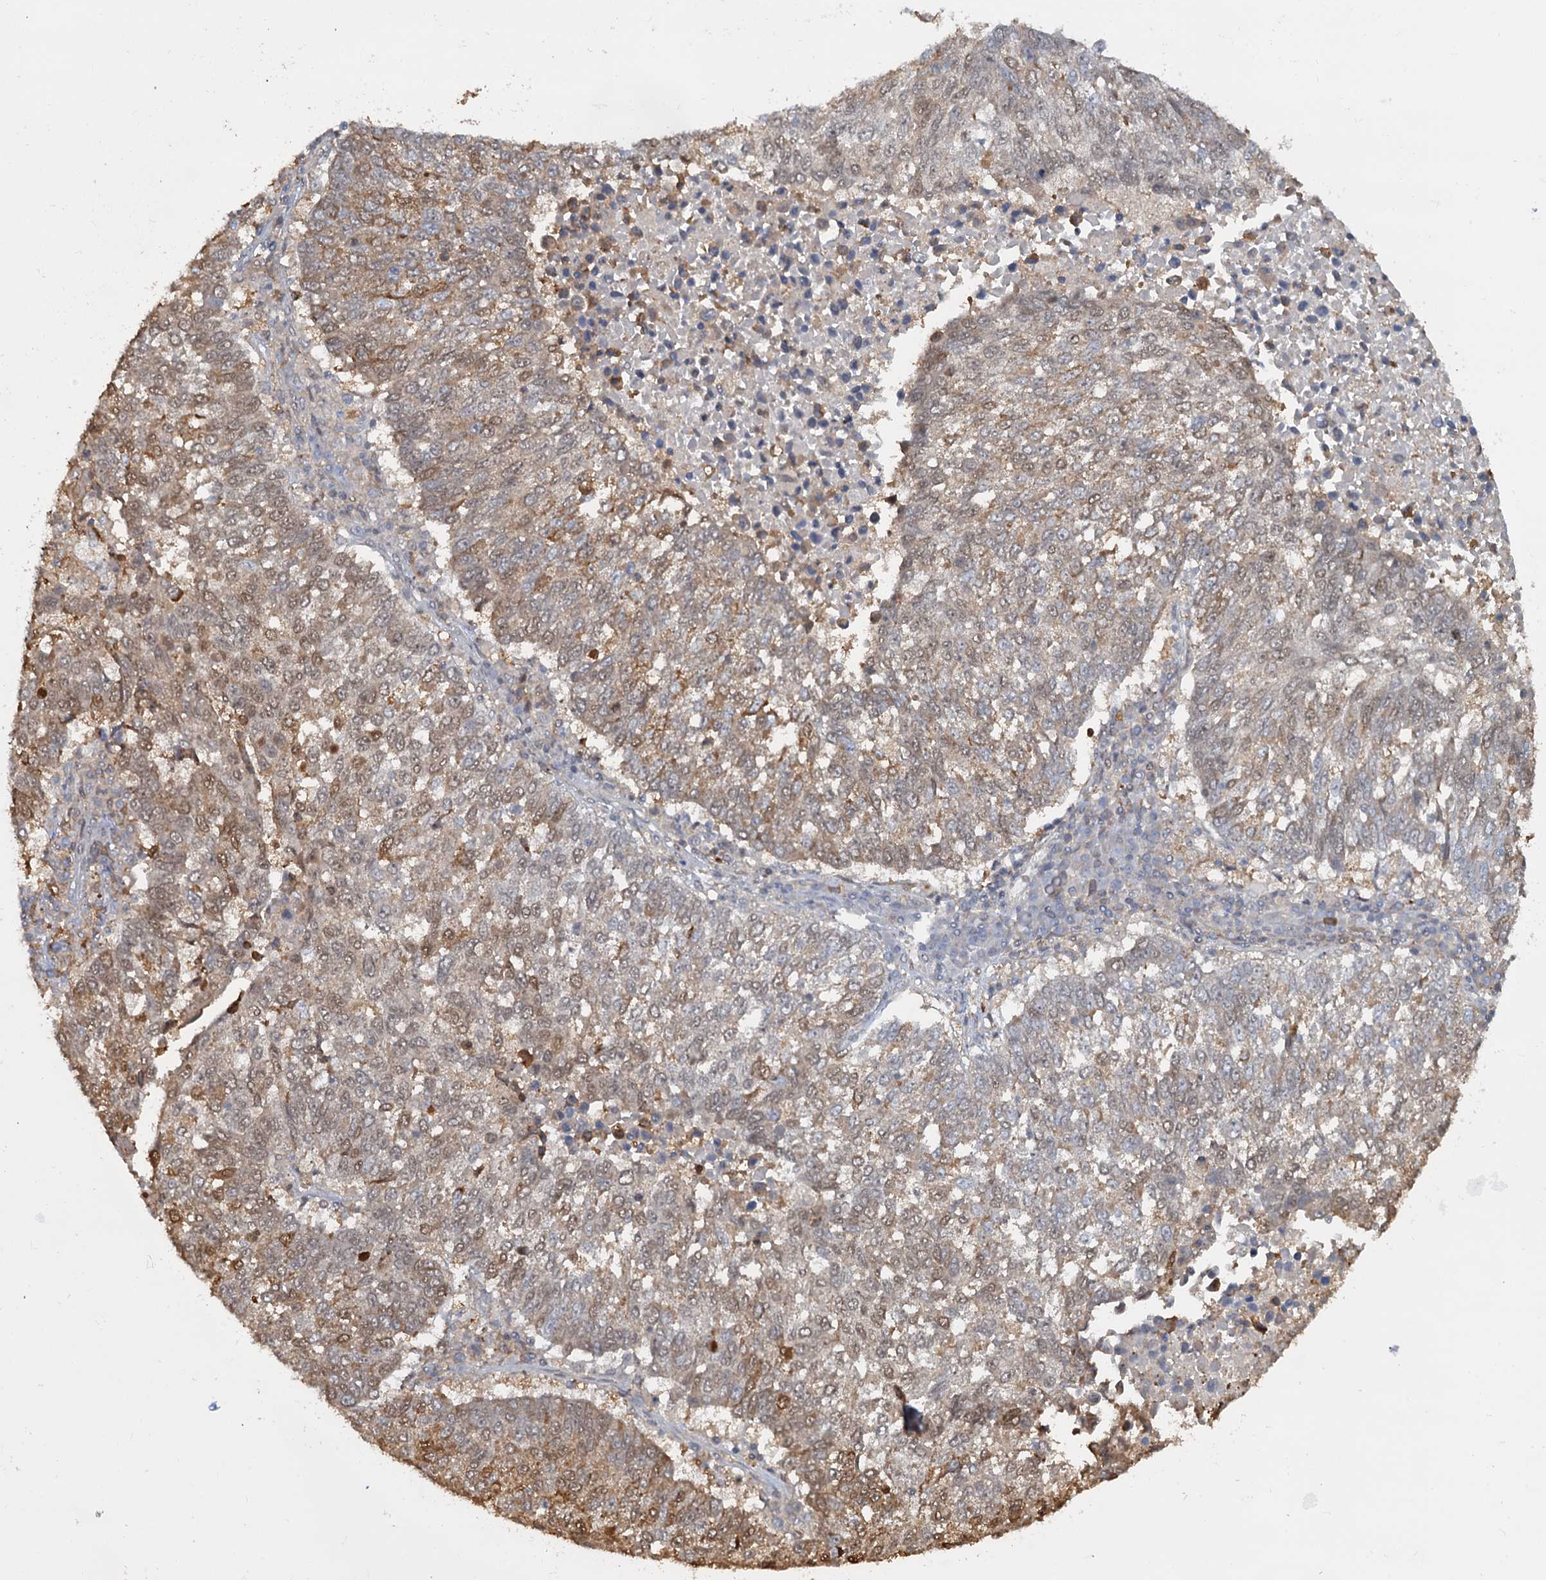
{"staining": {"intensity": "weak", "quantity": "25%-75%", "location": "cytoplasmic/membranous"}, "tissue": "lung cancer", "cell_type": "Tumor cells", "image_type": "cancer", "snomed": [{"axis": "morphology", "description": "Squamous cell carcinoma, NOS"}, {"axis": "topography", "description": "Lung"}], "caption": "Lung squamous cell carcinoma stained with a protein marker exhibits weak staining in tumor cells.", "gene": "ZNF609", "patient": {"sex": "male", "age": 73}}